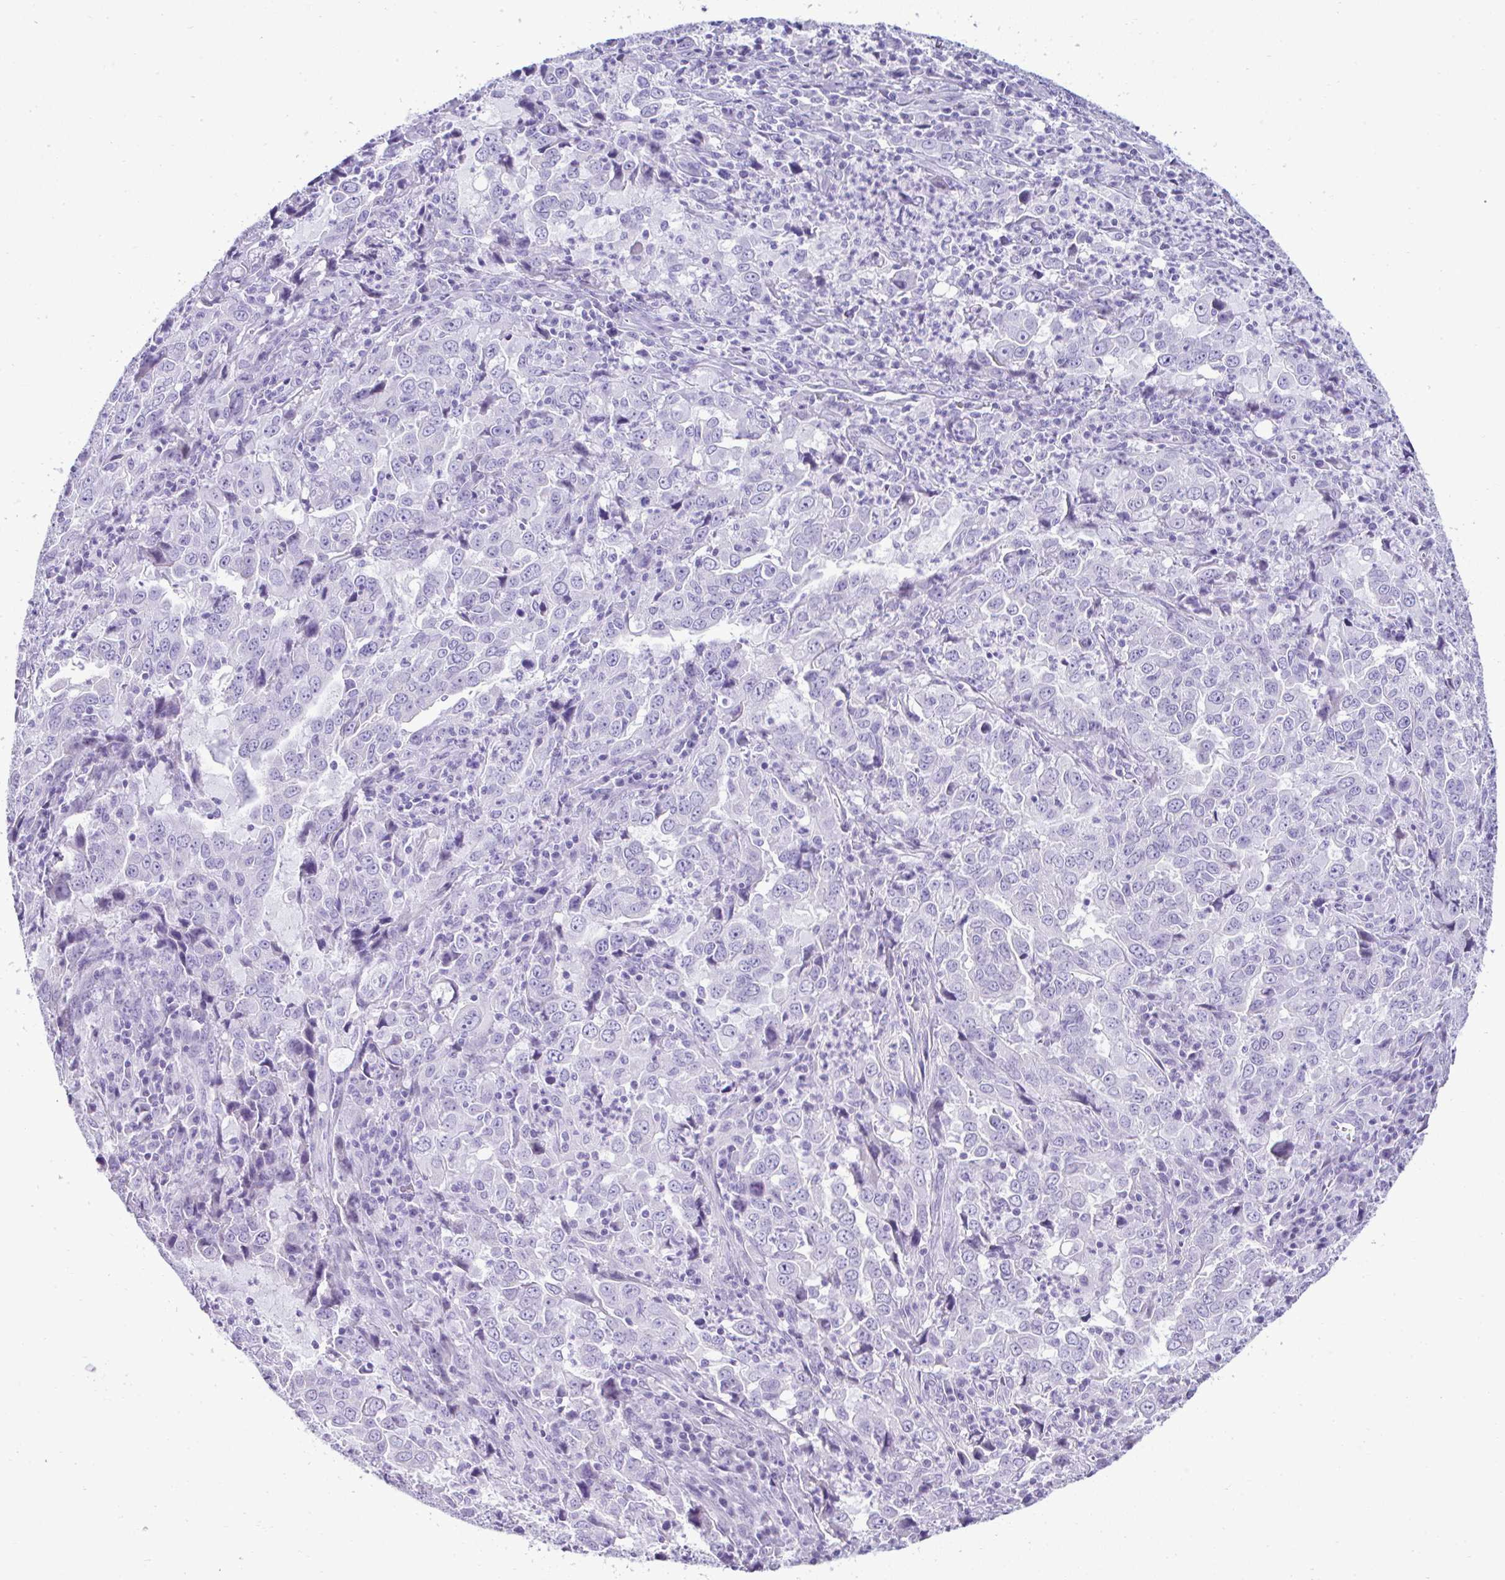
{"staining": {"intensity": "negative", "quantity": "none", "location": "none"}, "tissue": "lung cancer", "cell_type": "Tumor cells", "image_type": "cancer", "snomed": [{"axis": "morphology", "description": "Adenocarcinoma, NOS"}, {"axis": "topography", "description": "Lung"}], "caption": "Photomicrograph shows no protein positivity in tumor cells of lung adenocarcinoma tissue.", "gene": "RNF183", "patient": {"sex": "male", "age": 67}}